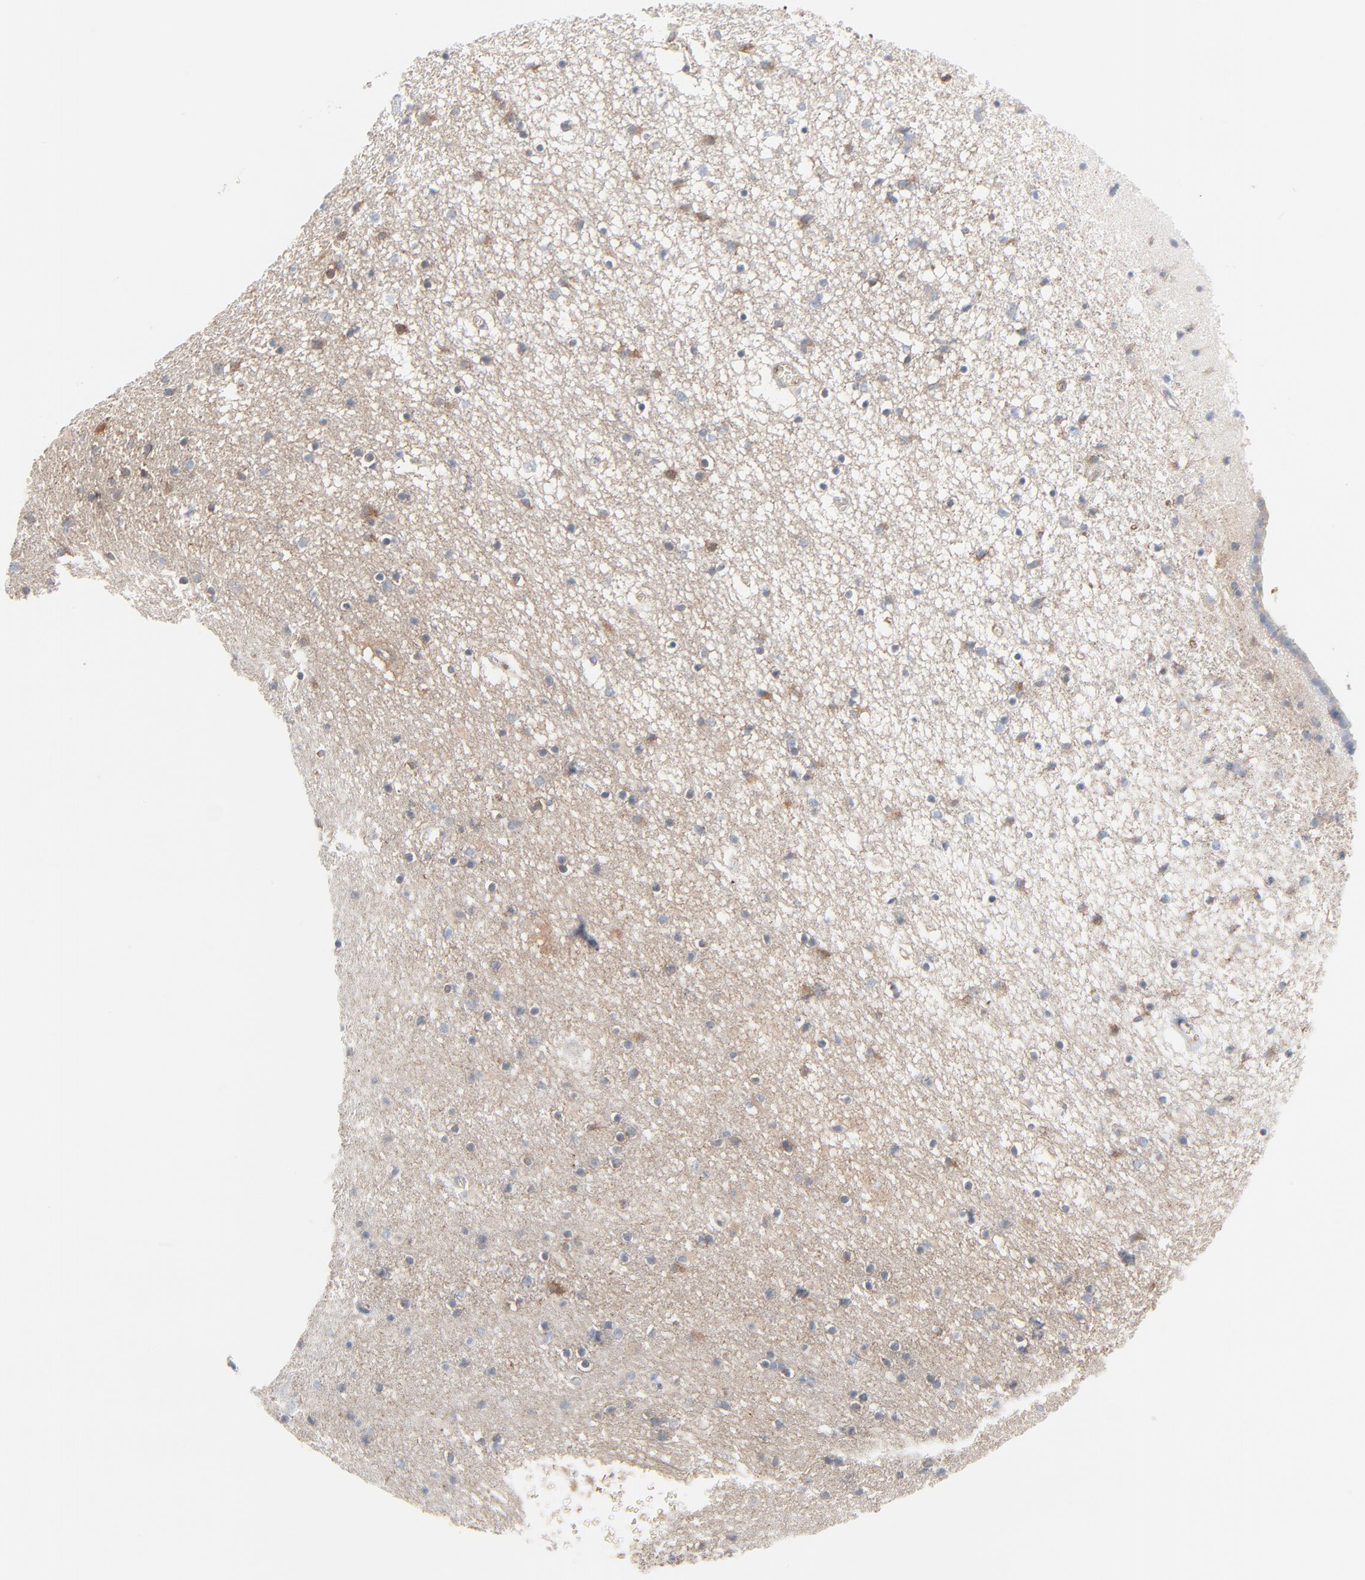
{"staining": {"intensity": "moderate", "quantity": "<25%", "location": "cytoplasmic/membranous"}, "tissue": "caudate", "cell_type": "Glial cells", "image_type": "normal", "snomed": [{"axis": "morphology", "description": "Normal tissue, NOS"}, {"axis": "topography", "description": "Lateral ventricle wall"}], "caption": "Protein expression analysis of unremarkable caudate reveals moderate cytoplasmic/membranous expression in approximately <25% of glial cells.", "gene": "OPTN", "patient": {"sex": "male", "age": 45}}